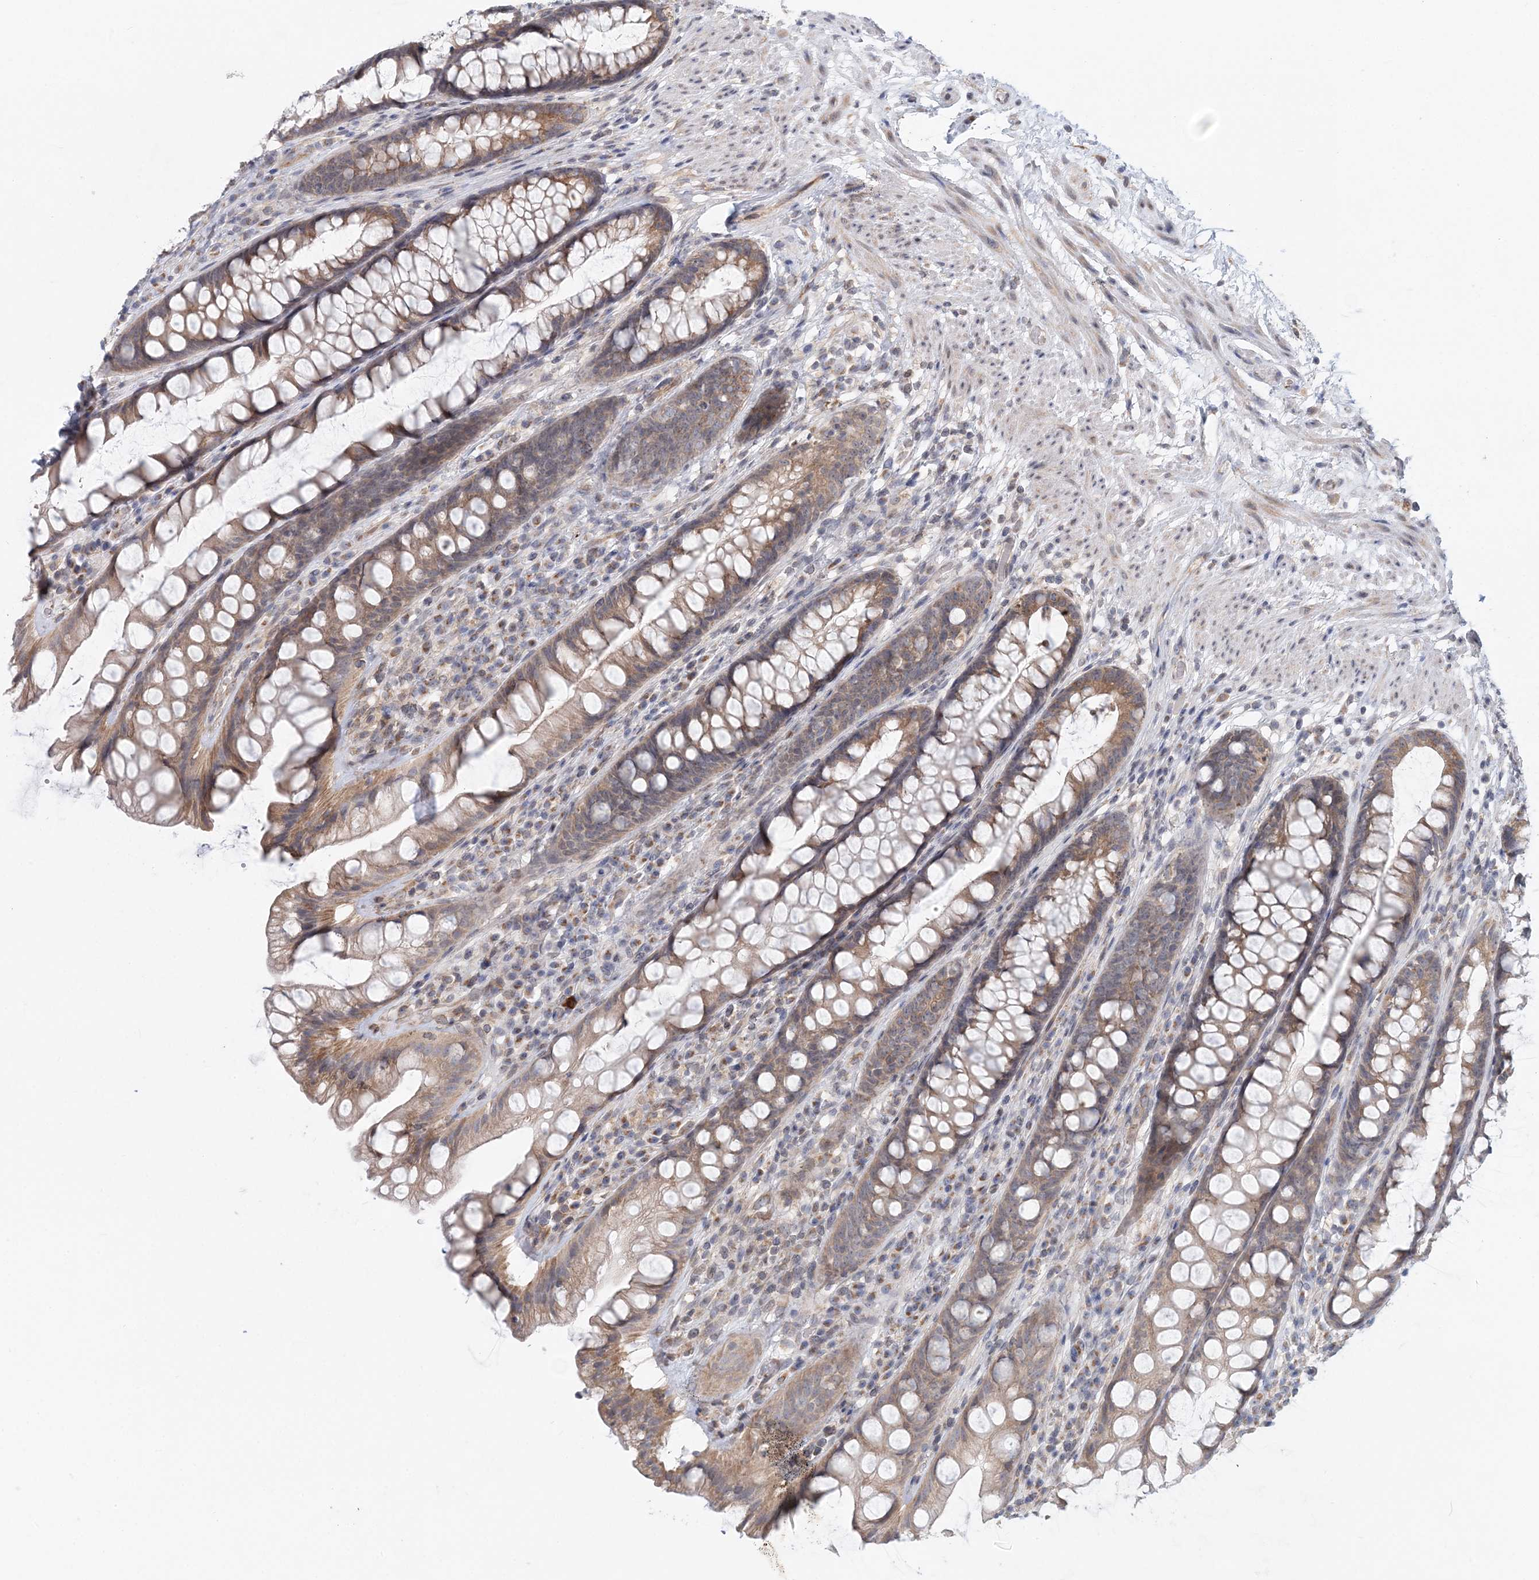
{"staining": {"intensity": "moderate", "quantity": ">75%", "location": "cytoplasmic/membranous"}, "tissue": "rectum", "cell_type": "Glandular cells", "image_type": "normal", "snomed": [{"axis": "morphology", "description": "Normal tissue, NOS"}, {"axis": "topography", "description": "Rectum"}], "caption": "A medium amount of moderate cytoplasmic/membranous staining is present in about >75% of glandular cells in normal rectum.", "gene": "PCYOX1L", "patient": {"sex": "male", "age": 74}}